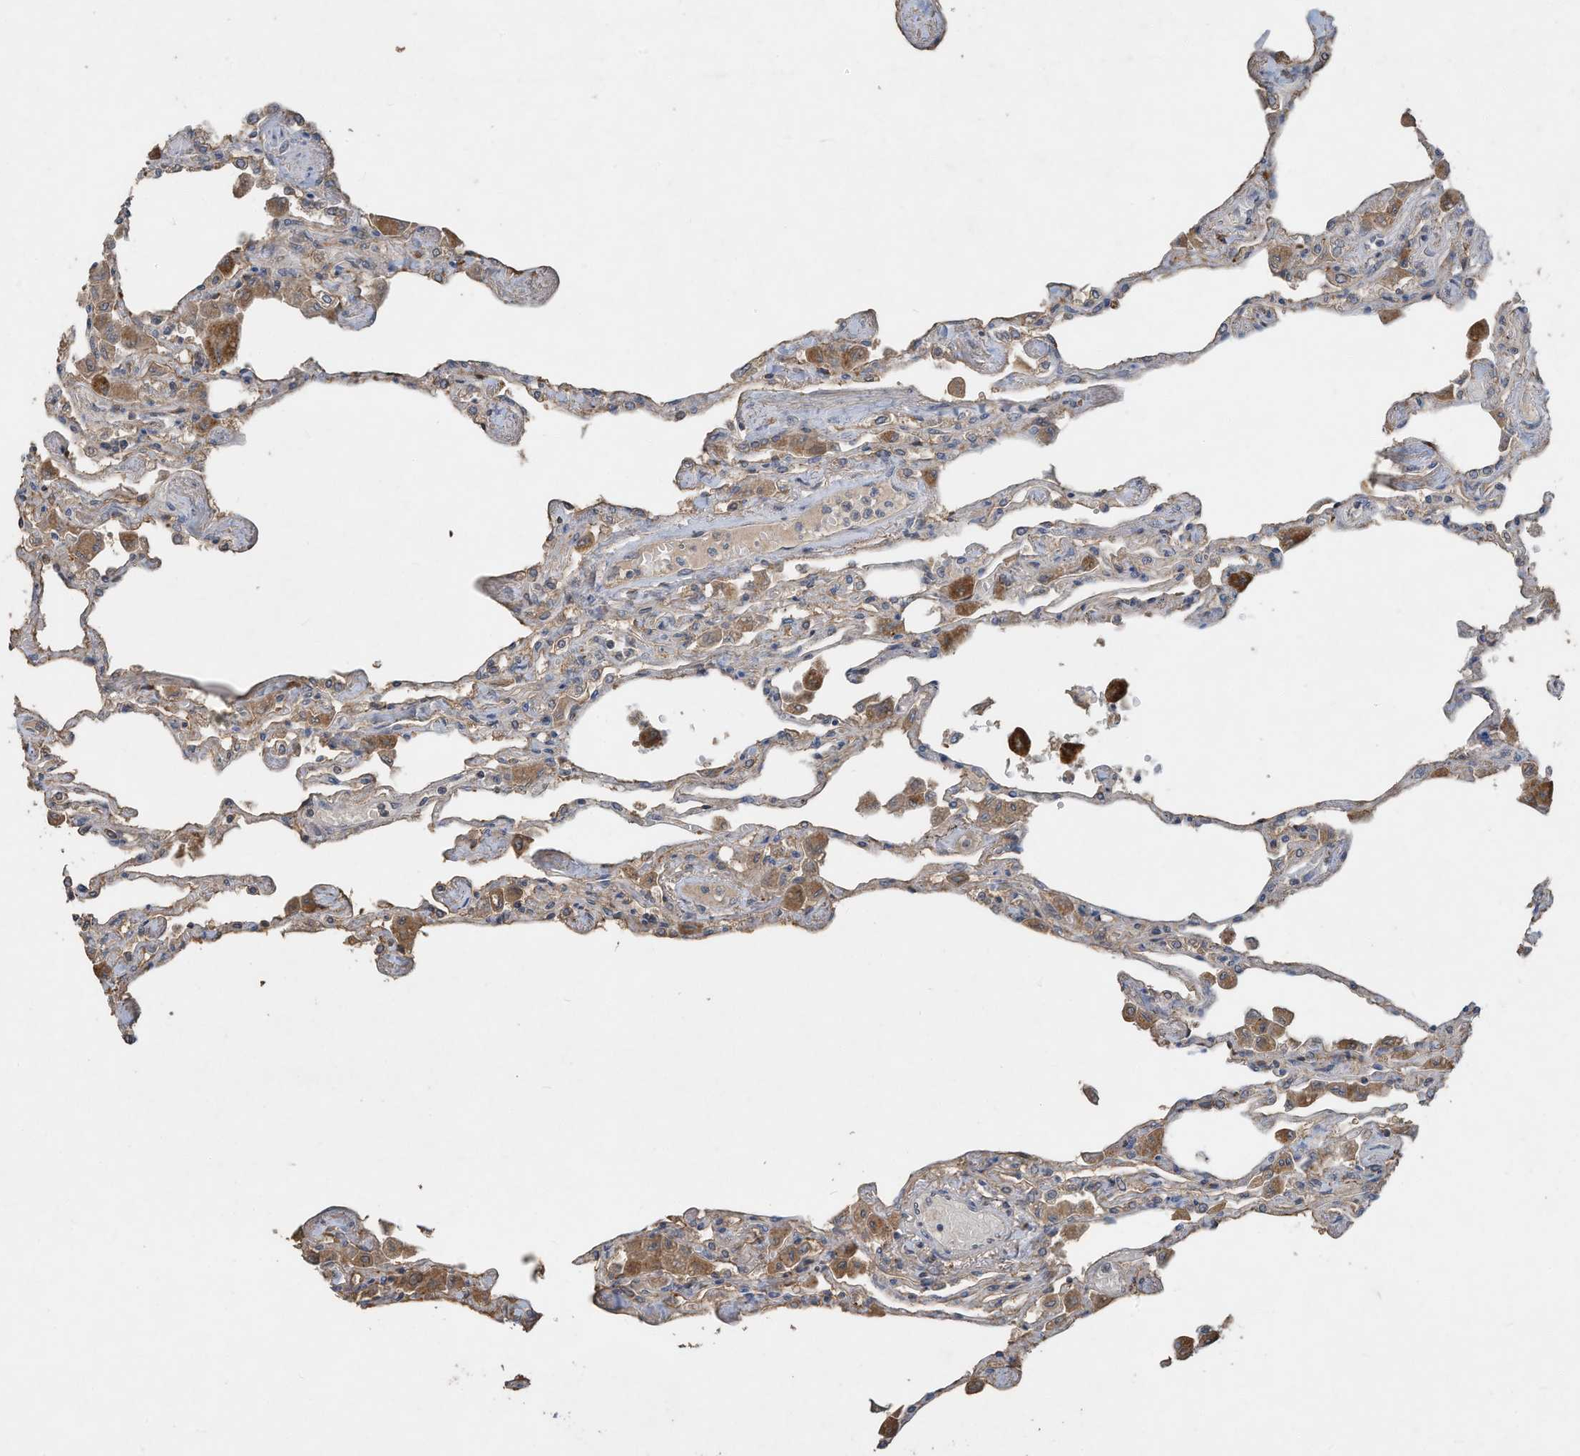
{"staining": {"intensity": "moderate", "quantity": "<25%", "location": "cytoplasmic/membranous"}, "tissue": "lung", "cell_type": "Alveolar cells", "image_type": "normal", "snomed": [{"axis": "morphology", "description": "Normal tissue, NOS"}, {"axis": "topography", "description": "Bronchus"}, {"axis": "topography", "description": "Lung"}], "caption": "Human lung stained for a protein (brown) exhibits moderate cytoplasmic/membranous positive staining in approximately <25% of alveolar cells.", "gene": "CAPN13", "patient": {"sex": "female", "age": 49}}